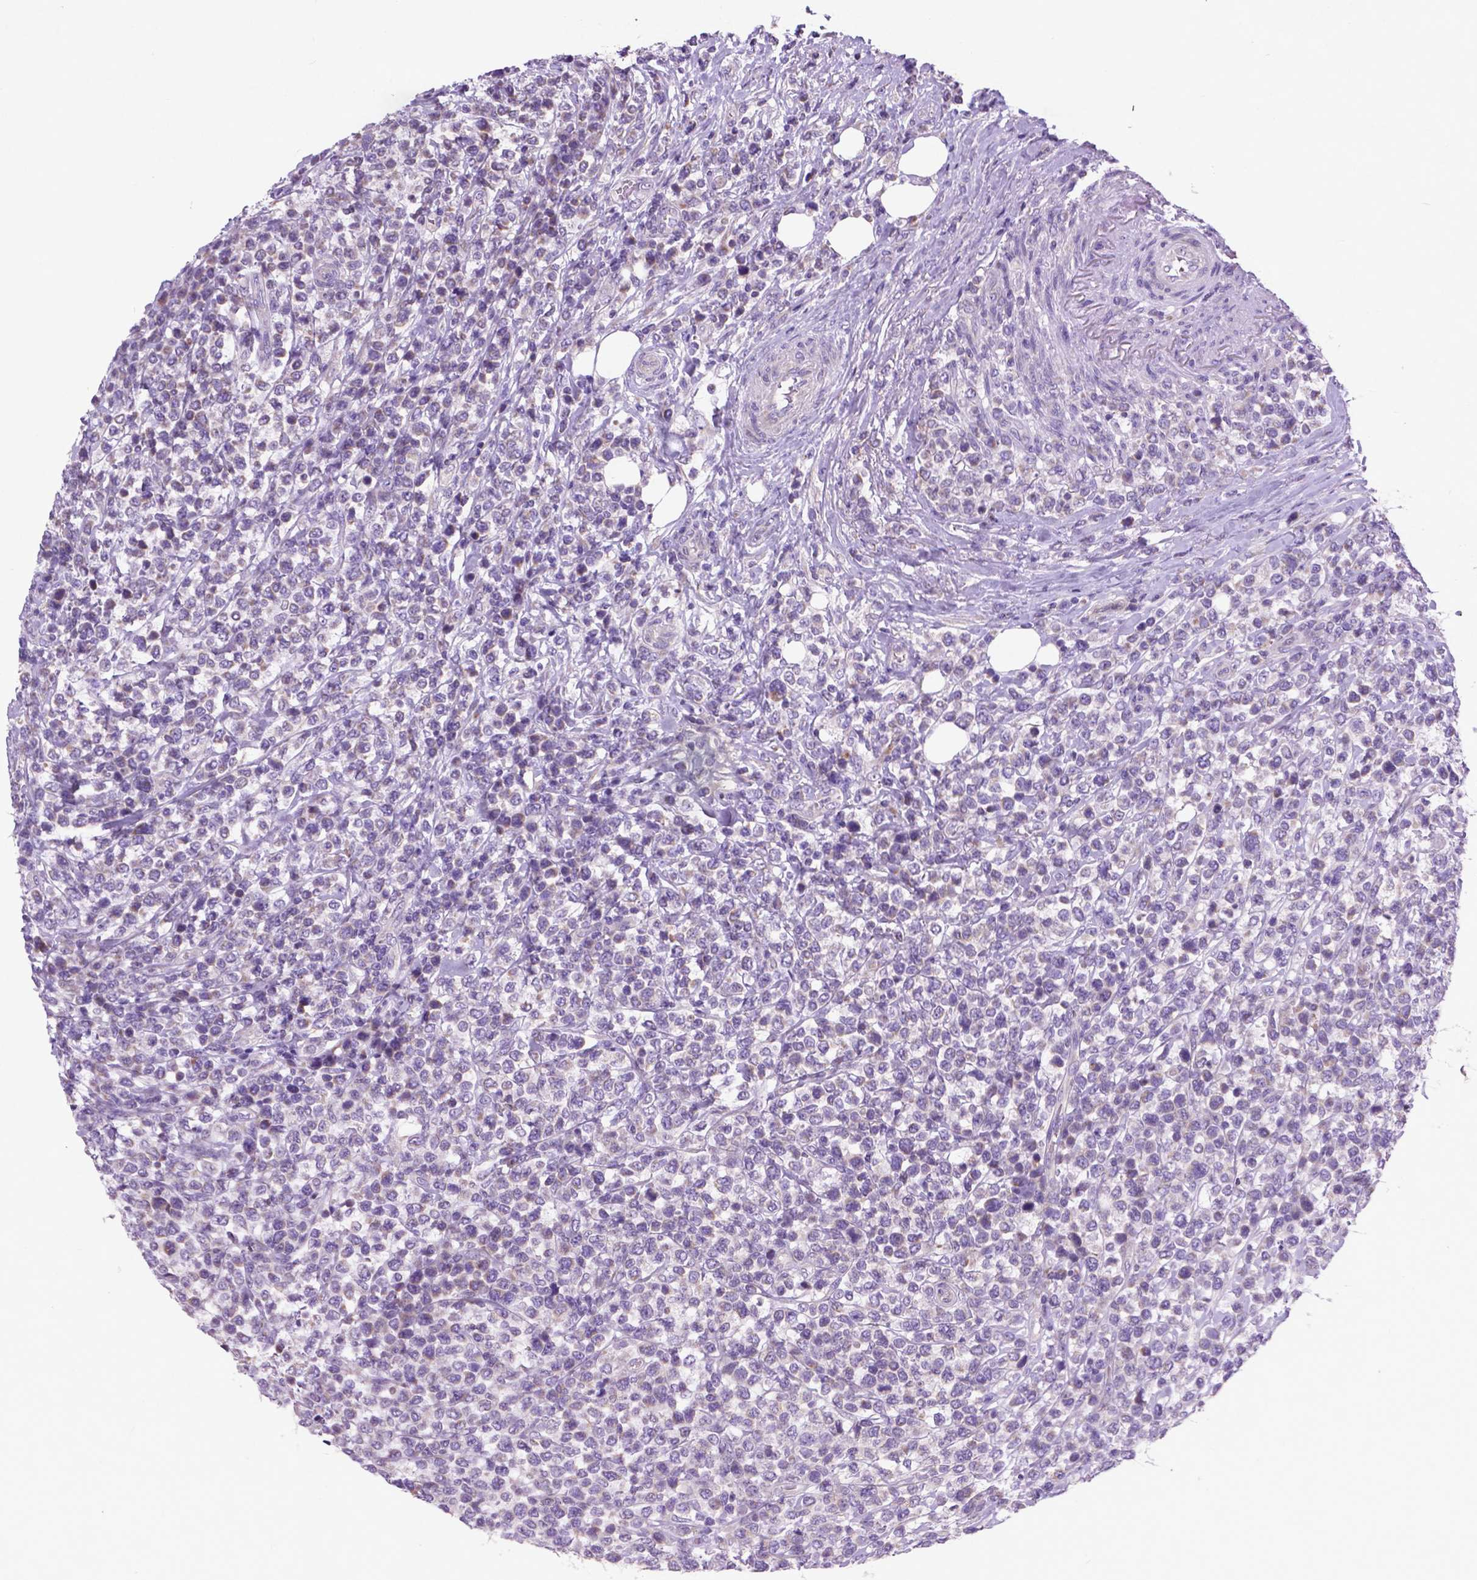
{"staining": {"intensity": "negative", "quantity": "none", "location": "none"}, "tissue": "lymphoma", "cell_type": "Tumor cells", "image_type": "cancer", "snomed": [{"axis": "morphology", "description": "Malignant lymphoma, non-Hodgkin's type, High grade"}, {"axis": "topography", "description": "Soft tissue"}], "caption": "The image displays no significant expression in tumor cells of high-grade malignant lymphoma, non-Hodgkin's type.", "gene": "ATG4D", "patient": {"sex": "female", "age": 56}}